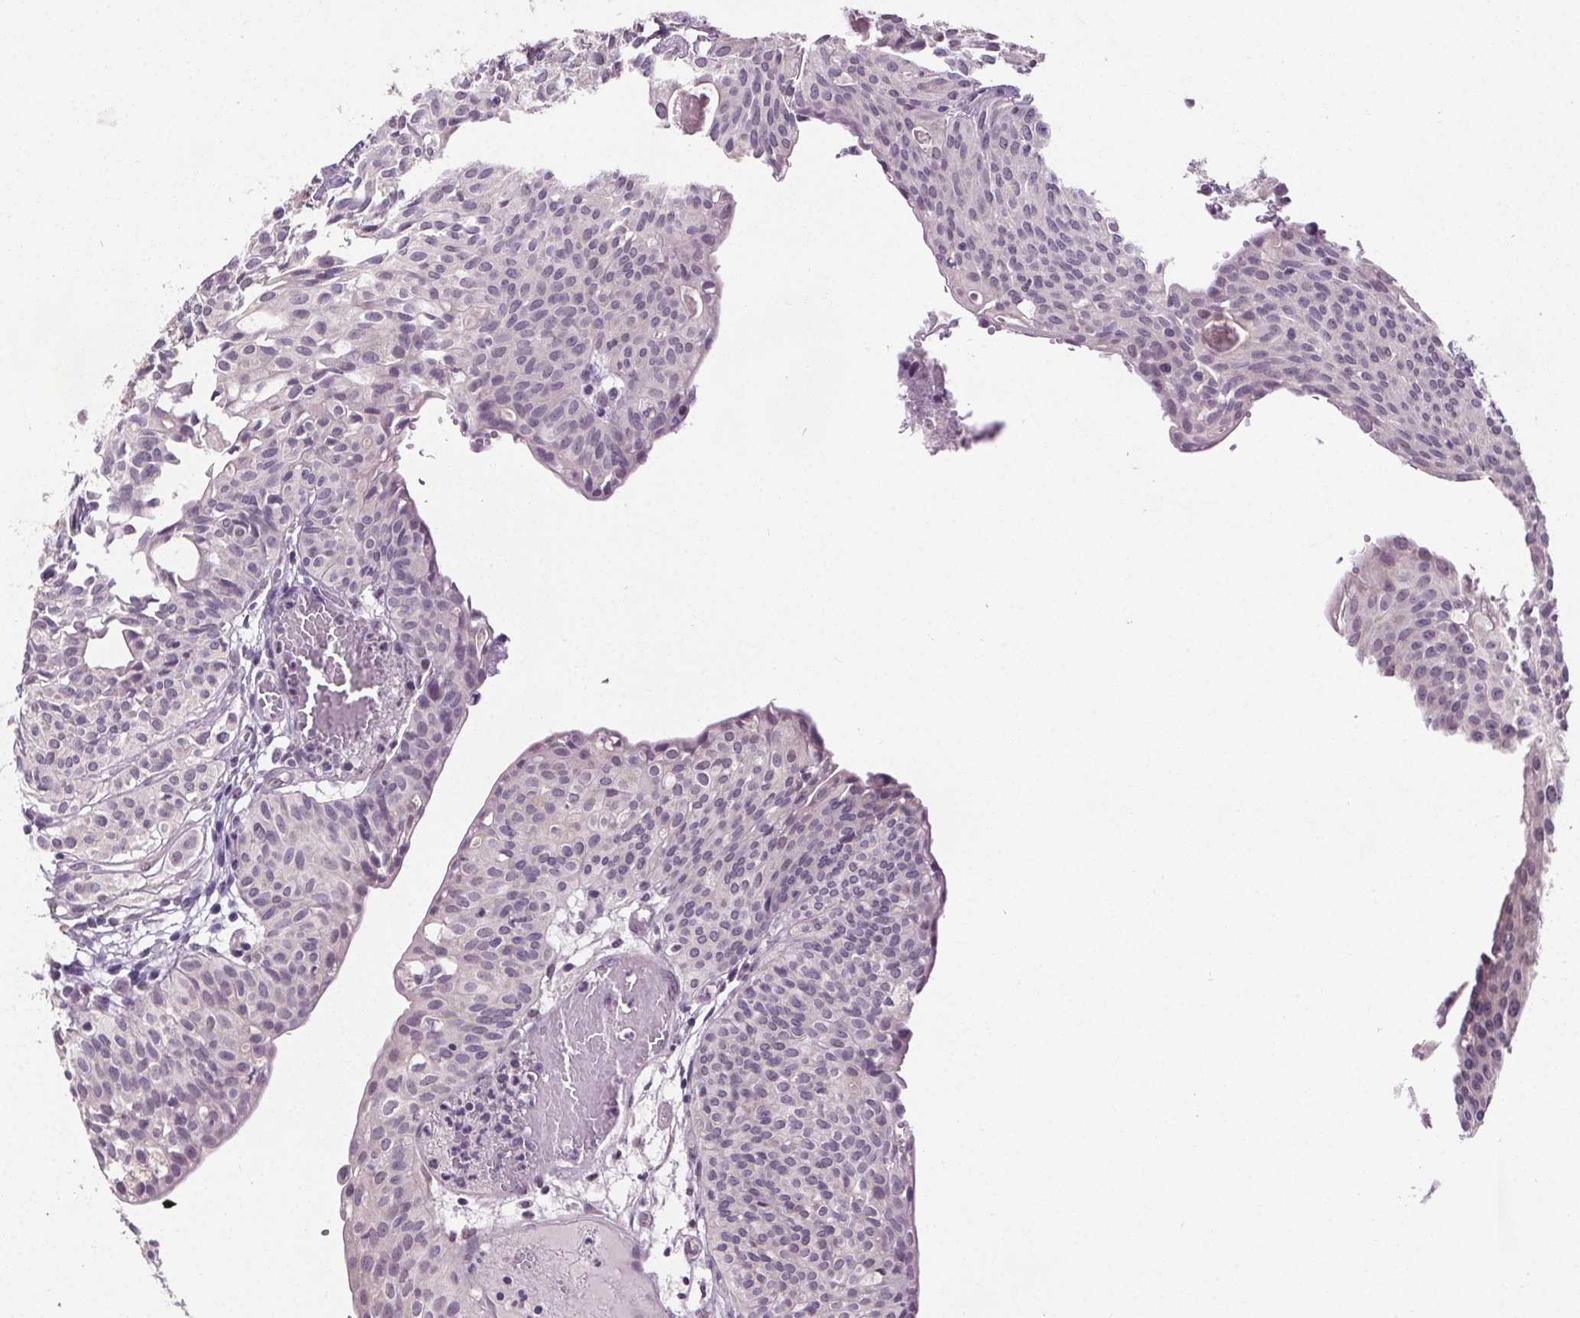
{"staining": {"intensity": "negative", "quantity": "none", "location": "none"}, "tissue": "urothelial cancer", "cell_type": "Tumor cells", "image_type": "cancer", "snomed": [{"axis": "morphology", "description": "Urothelial carcinoma, High grade"}, {"axis": "topography", "description": "Urinary bladder"}], "caption": "A histopathology image of urothelial carcinoma (high-grade) stained for a protein reveals no brown staining in tumor cells.", "gene": "SLC2A9", "patient": {"sex": "male", "age": 57}}